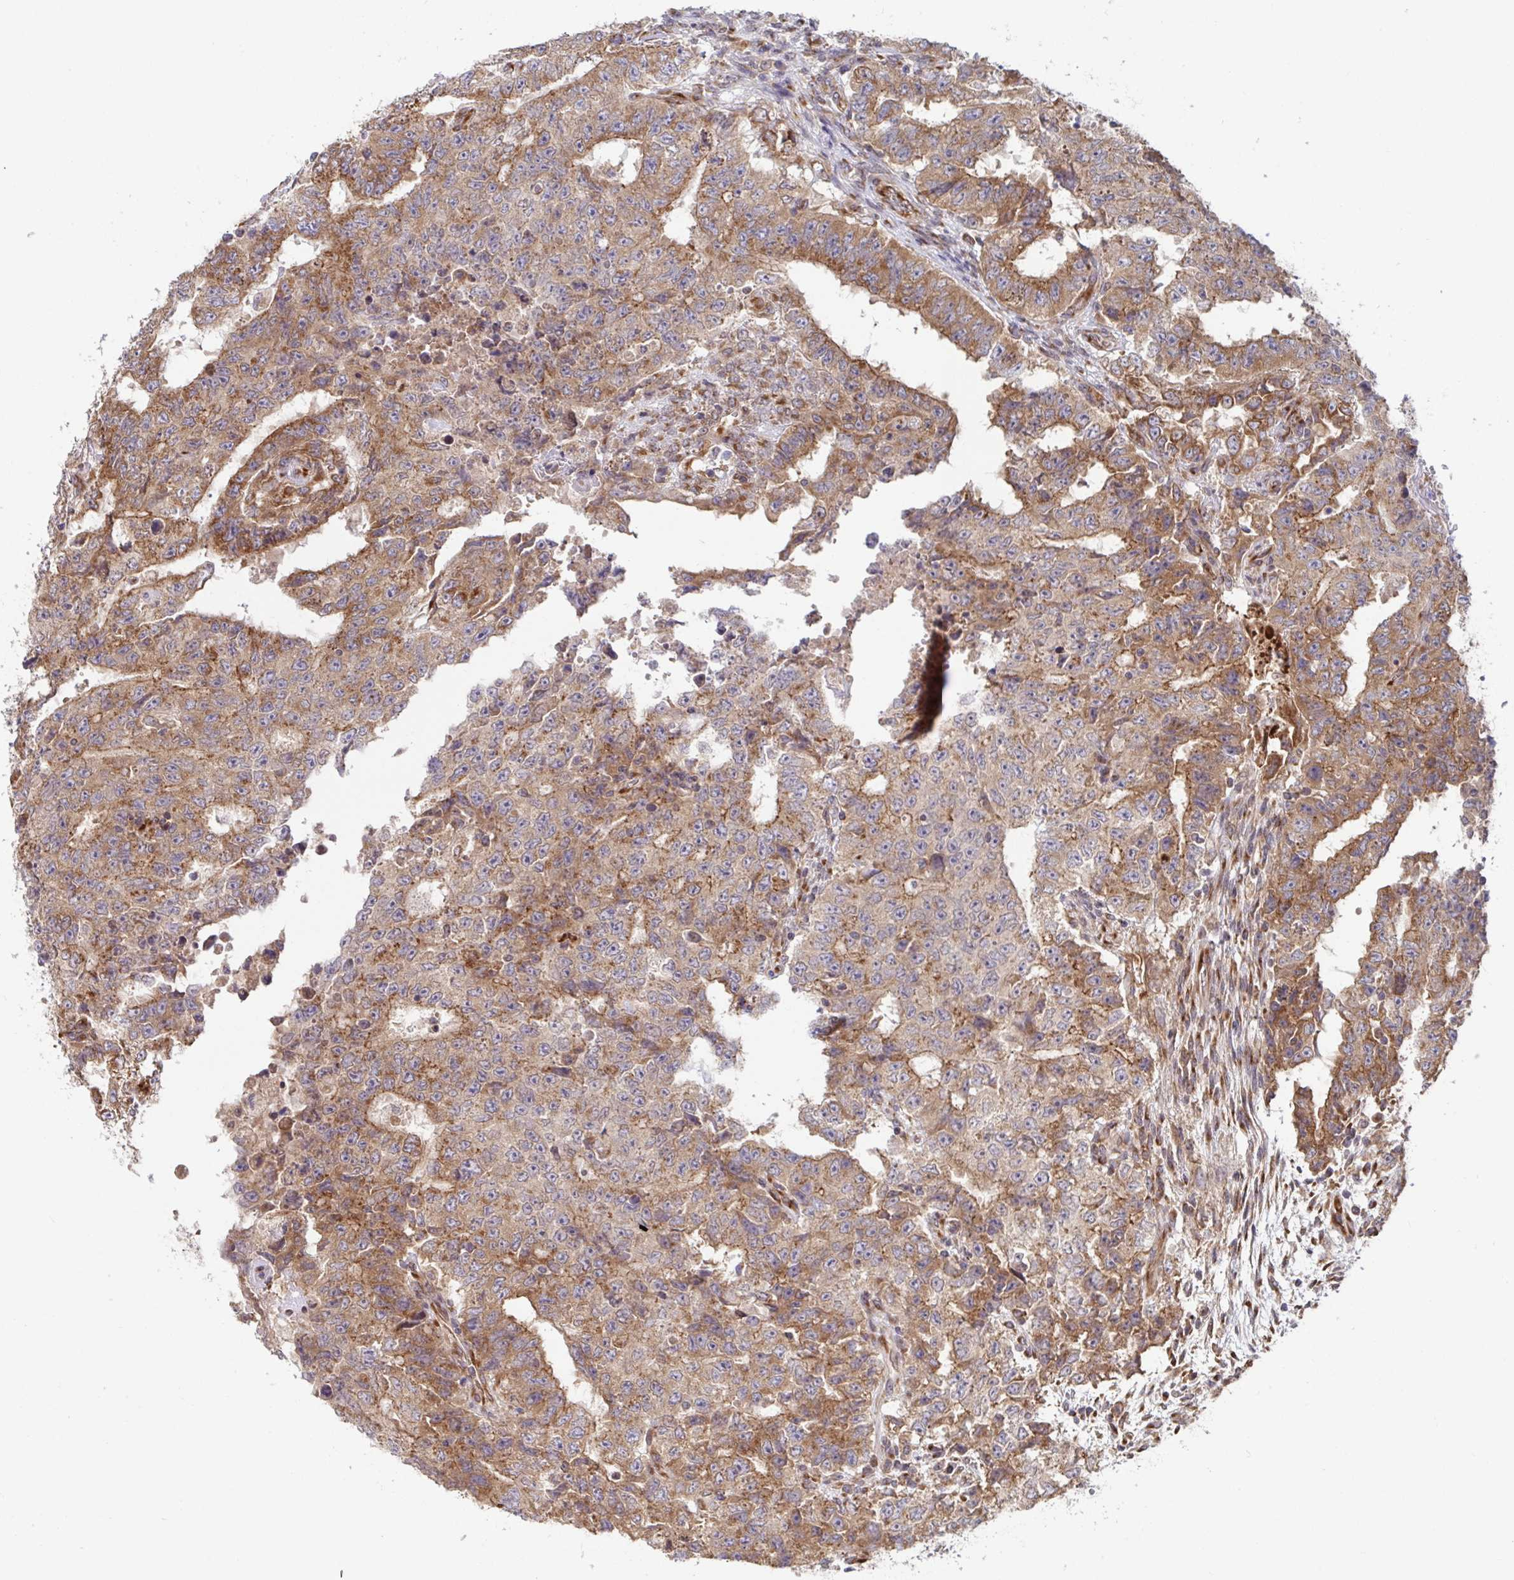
{"staining": {"intensity": "moderate", "quantity": ">75%", "location": "cytoplasmic/membranous"}, "tissue": "testis cancer", "cell_type": "Tumor cells", "image_type": "cancer", "snomed": [{"axis": "morphology", "description": "Carcinoma, Embryonal, NOS"}, {"axis": "topography", "description": "Testis"}], "caption": "Human testis cancer stained with a brown dye demonstrates moderate cytoplasmic/membranous positive staining in approximately >75% of tumor cells.", "gene": "ATP5MJ", "patient": {"sex": "male", "age": 24}}